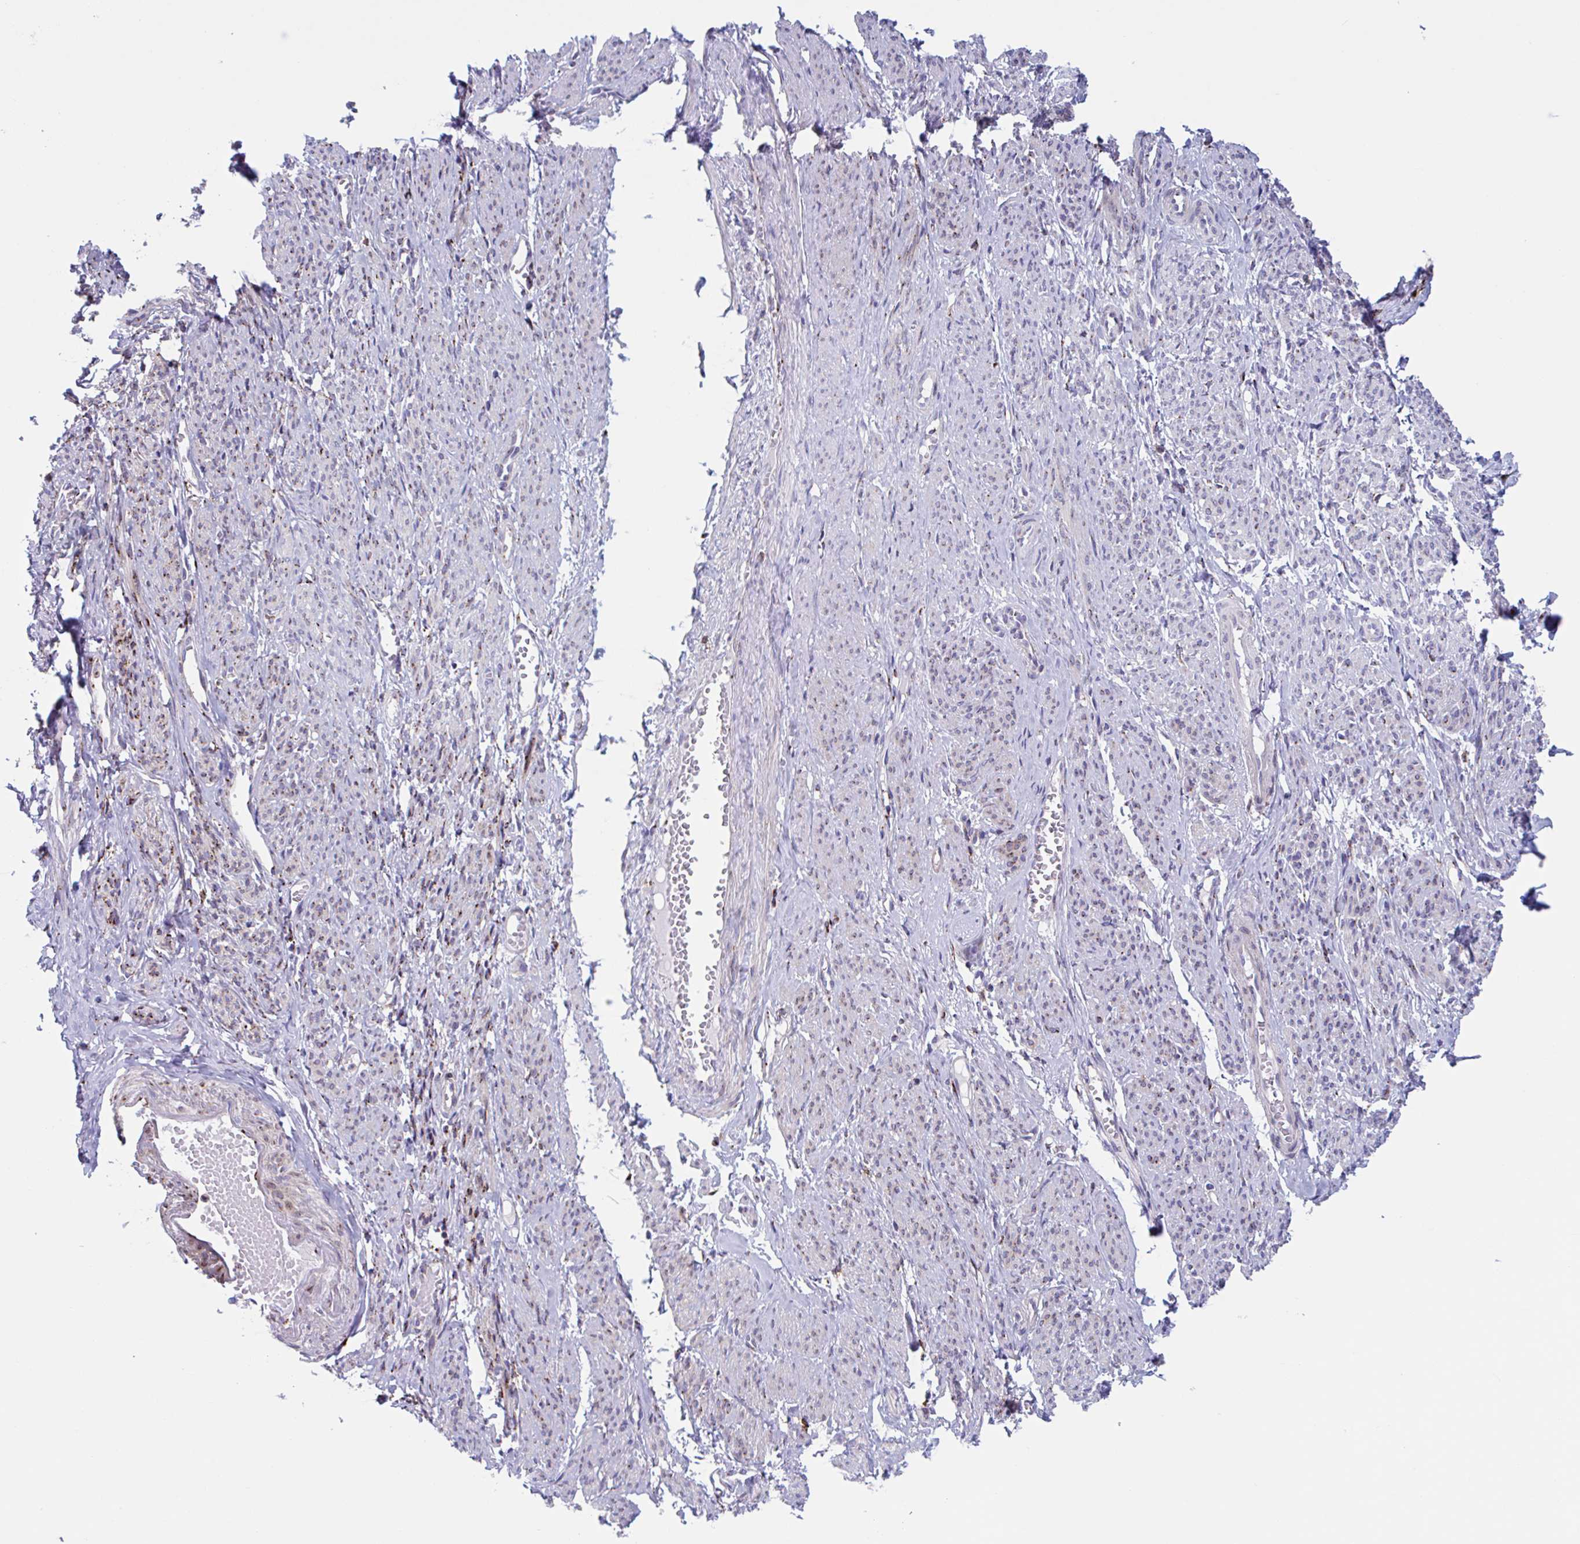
{"staining": {"intensity": "weak", "quantity": "<25%", "location": "cytoplasmic/membranous,nuclear"}, "tissue": "smooth muscle", "cell_type": "Smooth muscle cells", "image_type": "normal", "snomed": [{"axis": "morphology", "description": "Normal tissue, NOS"}, {"axis": "topography", "description": "Smooth muscle"}], "caption": "A high-resolution photomicrograph shows IHC staining of unremarkable smooth muscle, which demonstrates no significant expression in smooth muscle cells. Brightfield microscopy of immunohistochemistry stained with DAB (brown) and hematoxylin (blue), captured at high magnification.", "gene": "RFK", "patient": {"sex": "female", "age": 65}}